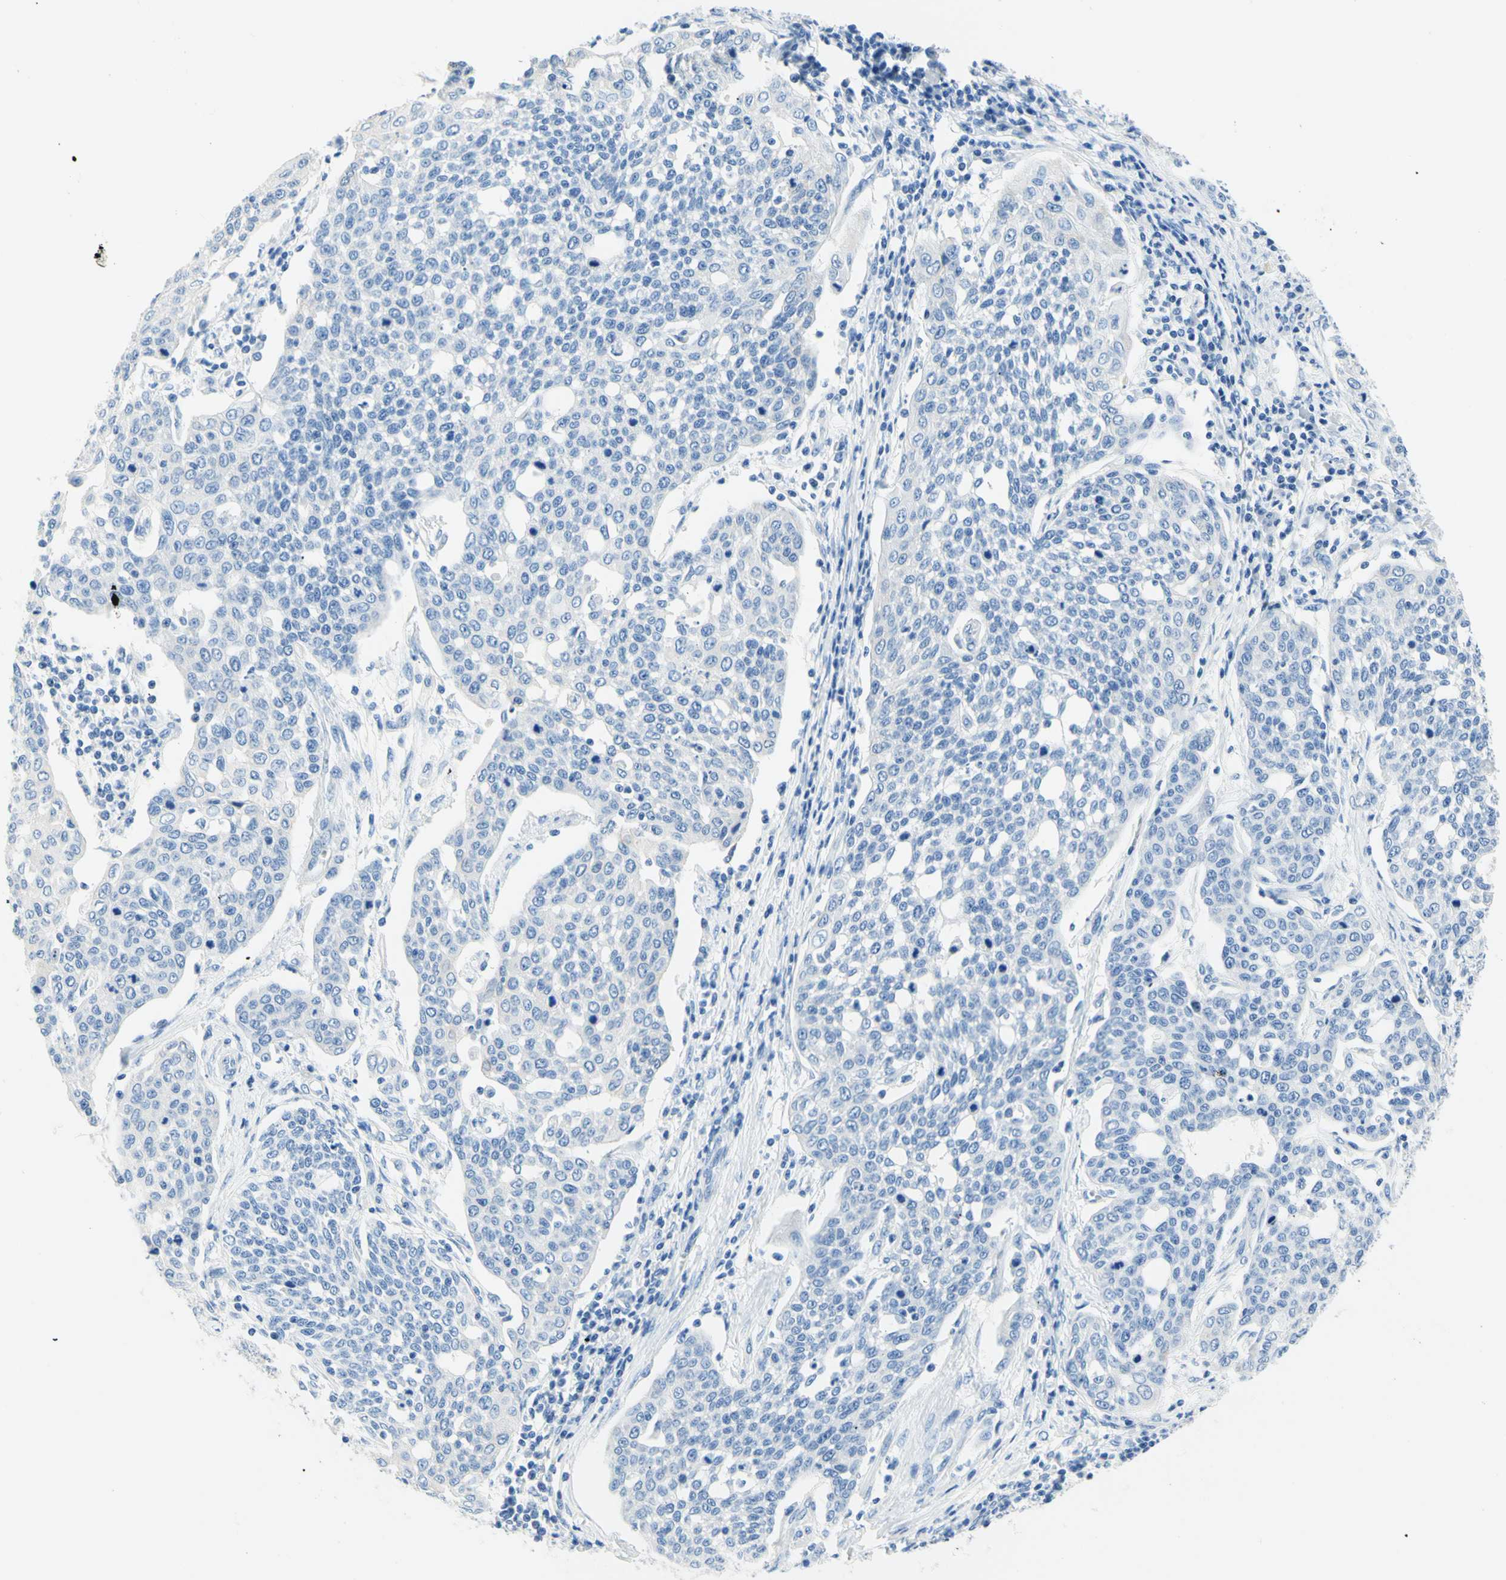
{"staining": {"intensity": "negative", "quantity": "none", "location": "none"}, "tissue": "cervical cancer", "cell_type": "Tumor cells", "image_type": "cancer", "snomed": [{"axis": "morphology", "description": "Squamous cell carcinoma, NOS"}, {"axis": "topography", "description": "Cervix"}], "caption": "There is no significant staining in tumor cells of cervical squamous cell carcinoma.", "gene": "HPCA", "patient": {"sex": "female", "age": 34}}